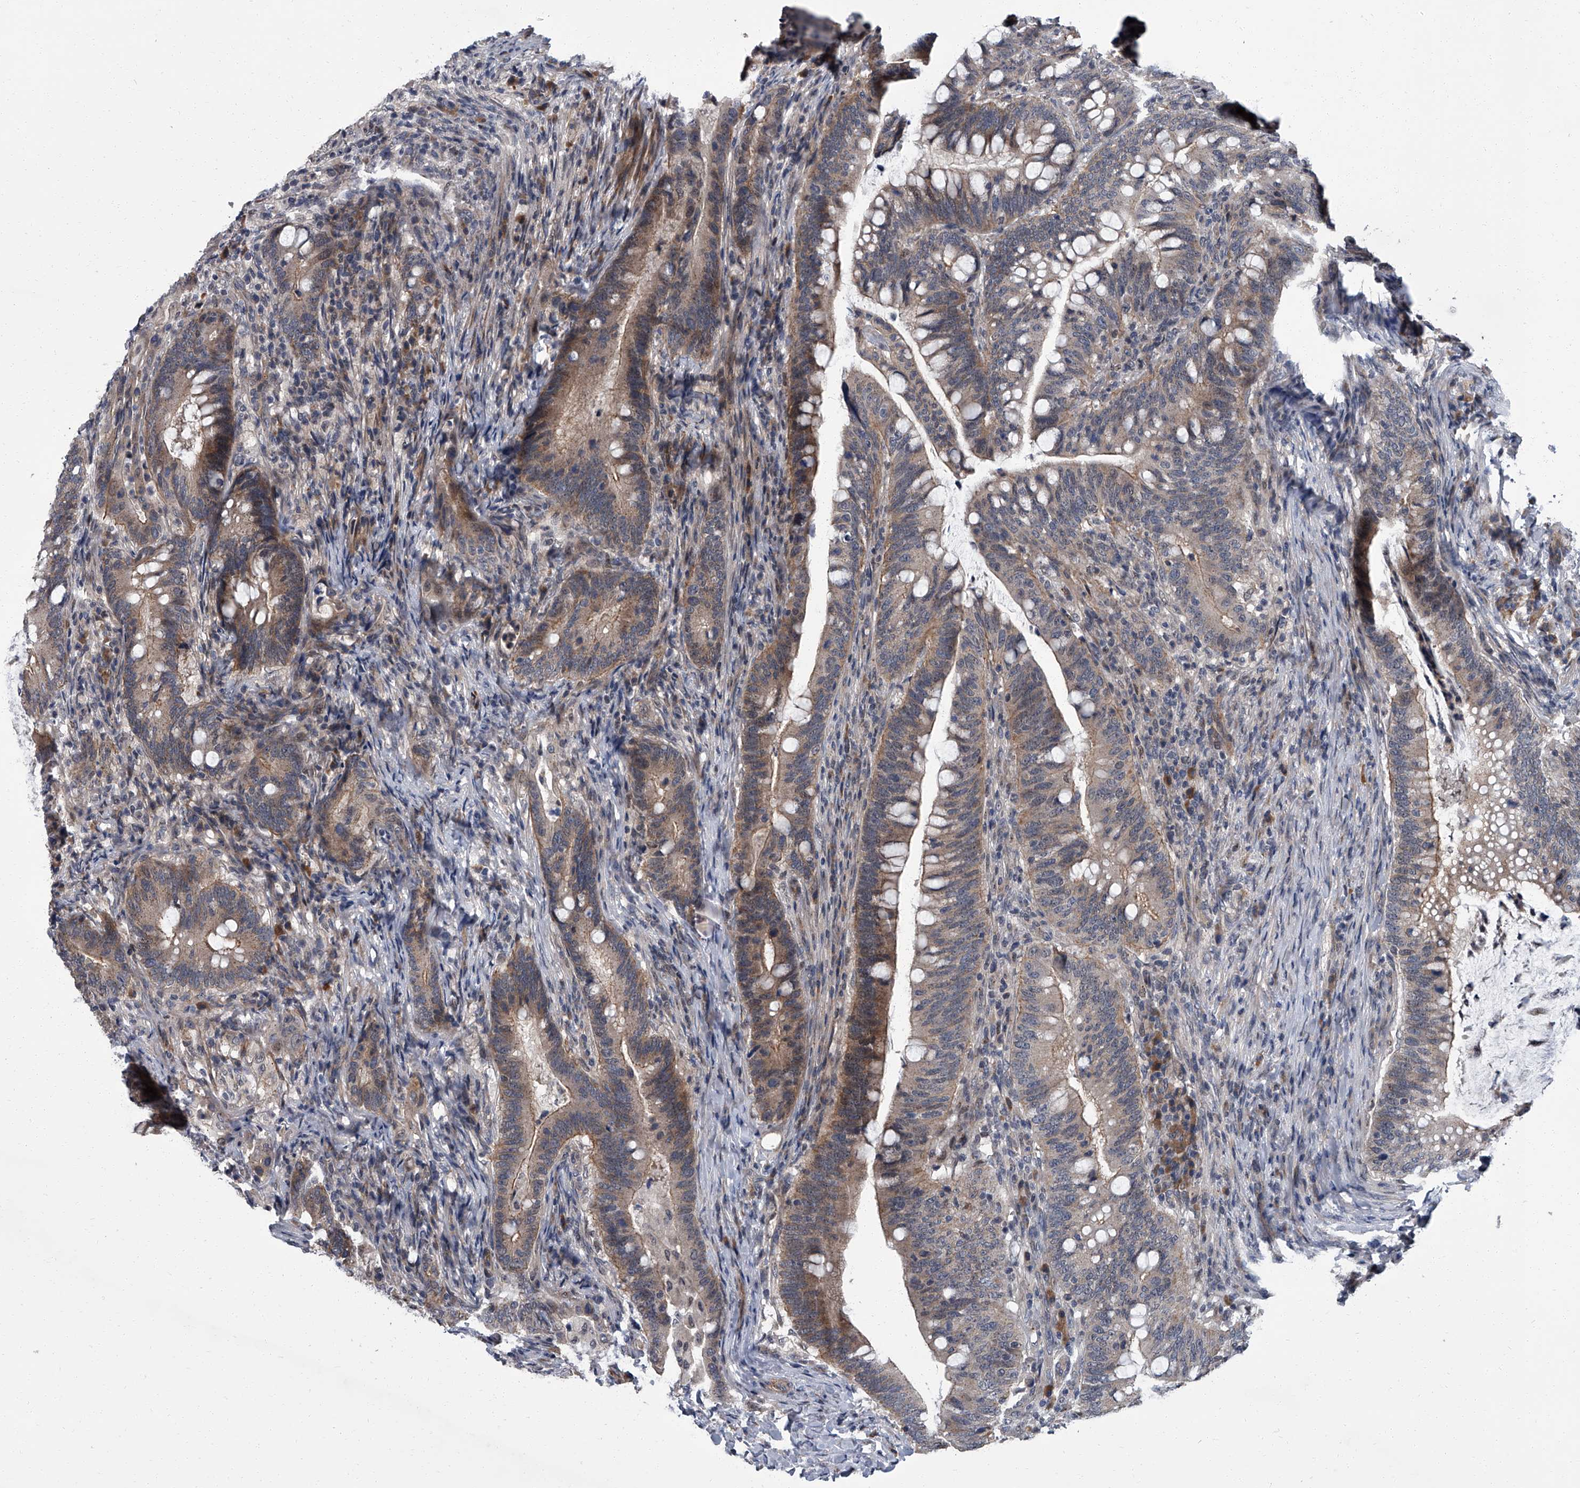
{"staining": {"intensity": "moderate", "quantity": "25%-75%", "location": "cytoplasmic/membranous"}, "tissue": "colorectal cancer", "cell_type": "Tumor cells", "image_type": "cancer", "snomed": [{"axis": "morphology", "description": "Adenocarcinoma, NOS"}, {"axis": "topography", "description": "Colon"}], "caption": "Moderate cytoplasmic/membranous protein expression is present in about 25%-75% of tumor cells in colorectal cancer. Nuclei are stained in blue.", "gene": "ZNF274", "patient": {"sex": "female", "age": 66}}